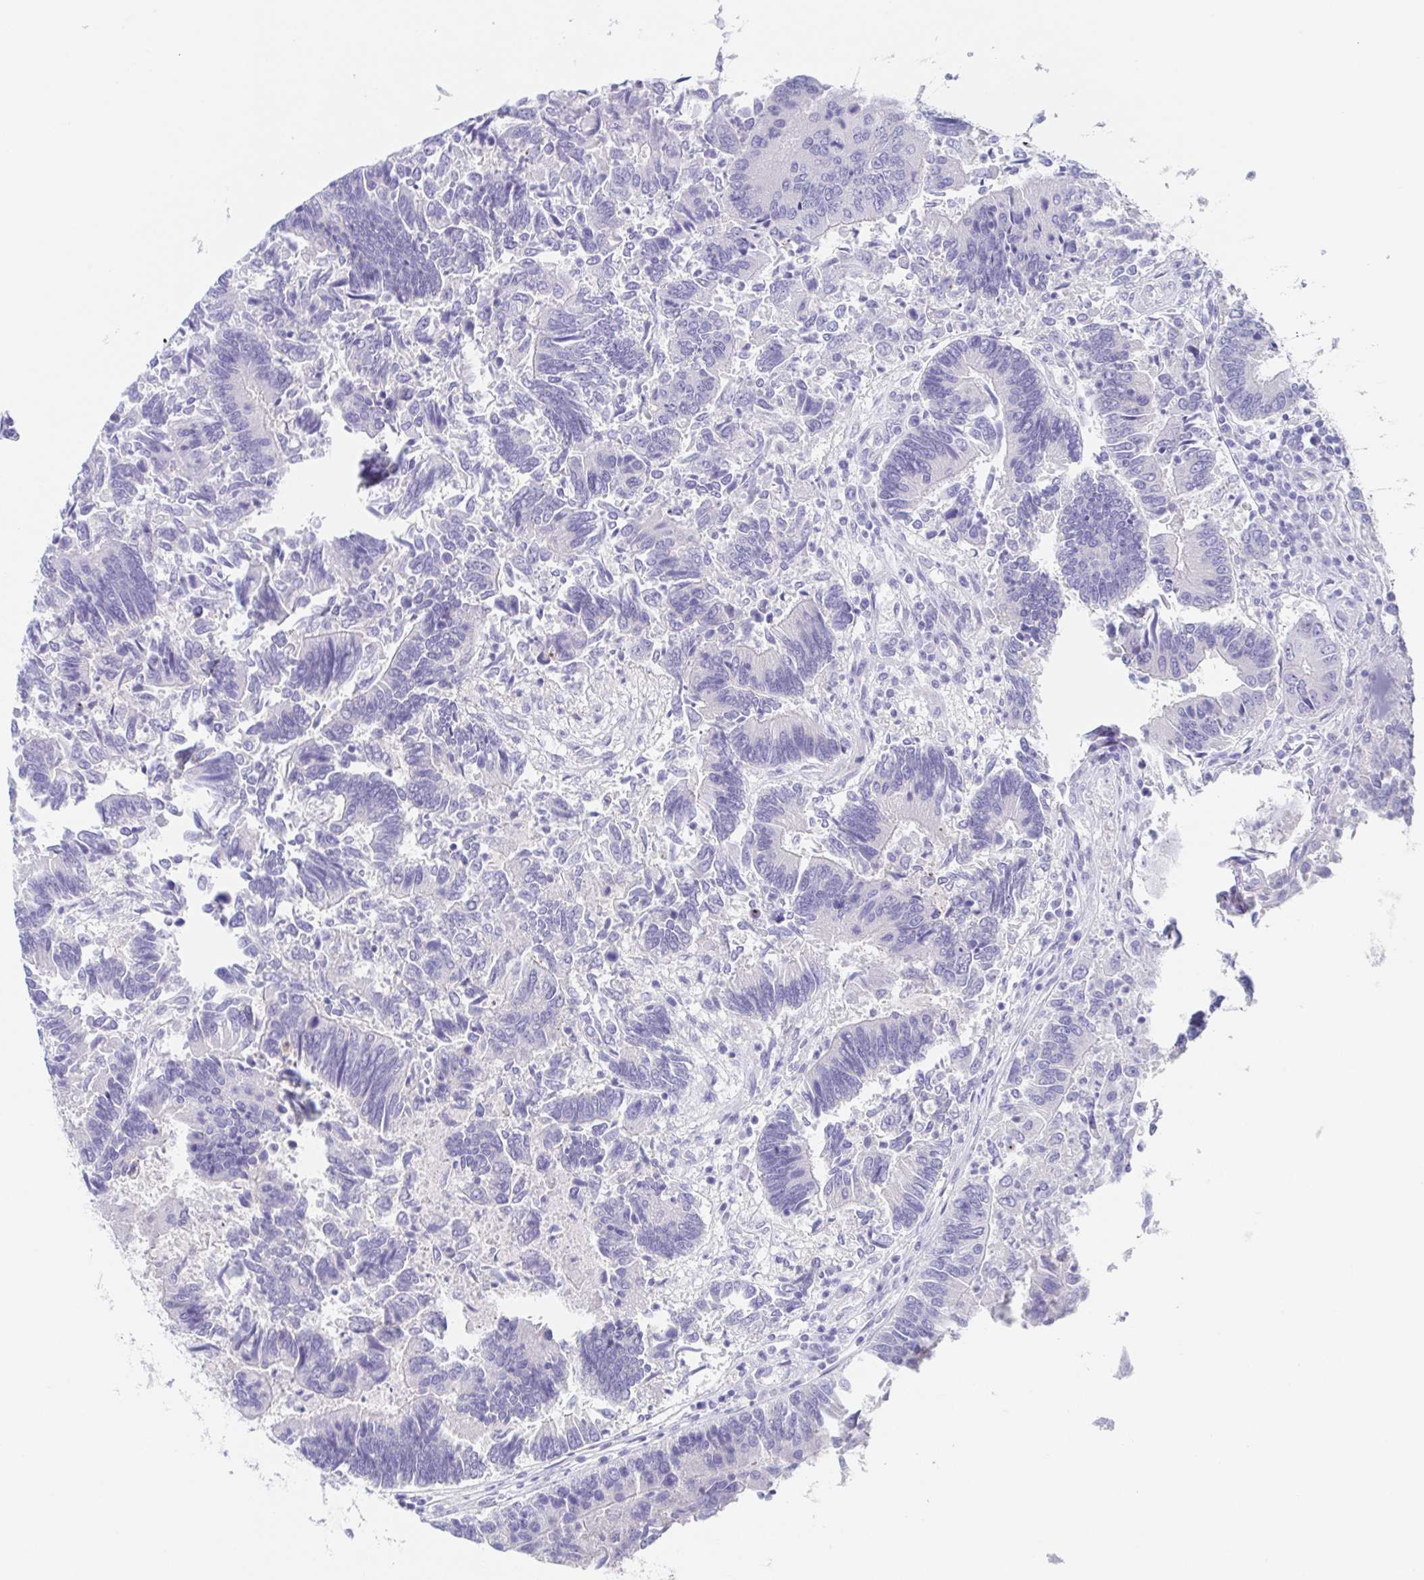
{"staining": {"intensity": "negative", "quantity": "none", "location": "none"}, "tissue": "colorectal cancer", "cell_type": "Tumor cells", "image_type": "cancer", "snomed": [{"axis": "morphology", "description": "Adenocarcinoma, NOS"}, {"axis": "topography", "description": "Colon"}], "caption": "The photomicrograph displays no significant positivity in tumor cells of colorectal cancer.", "gene": "HTR2A", "patient": {"sex": "female", "age": 67}}